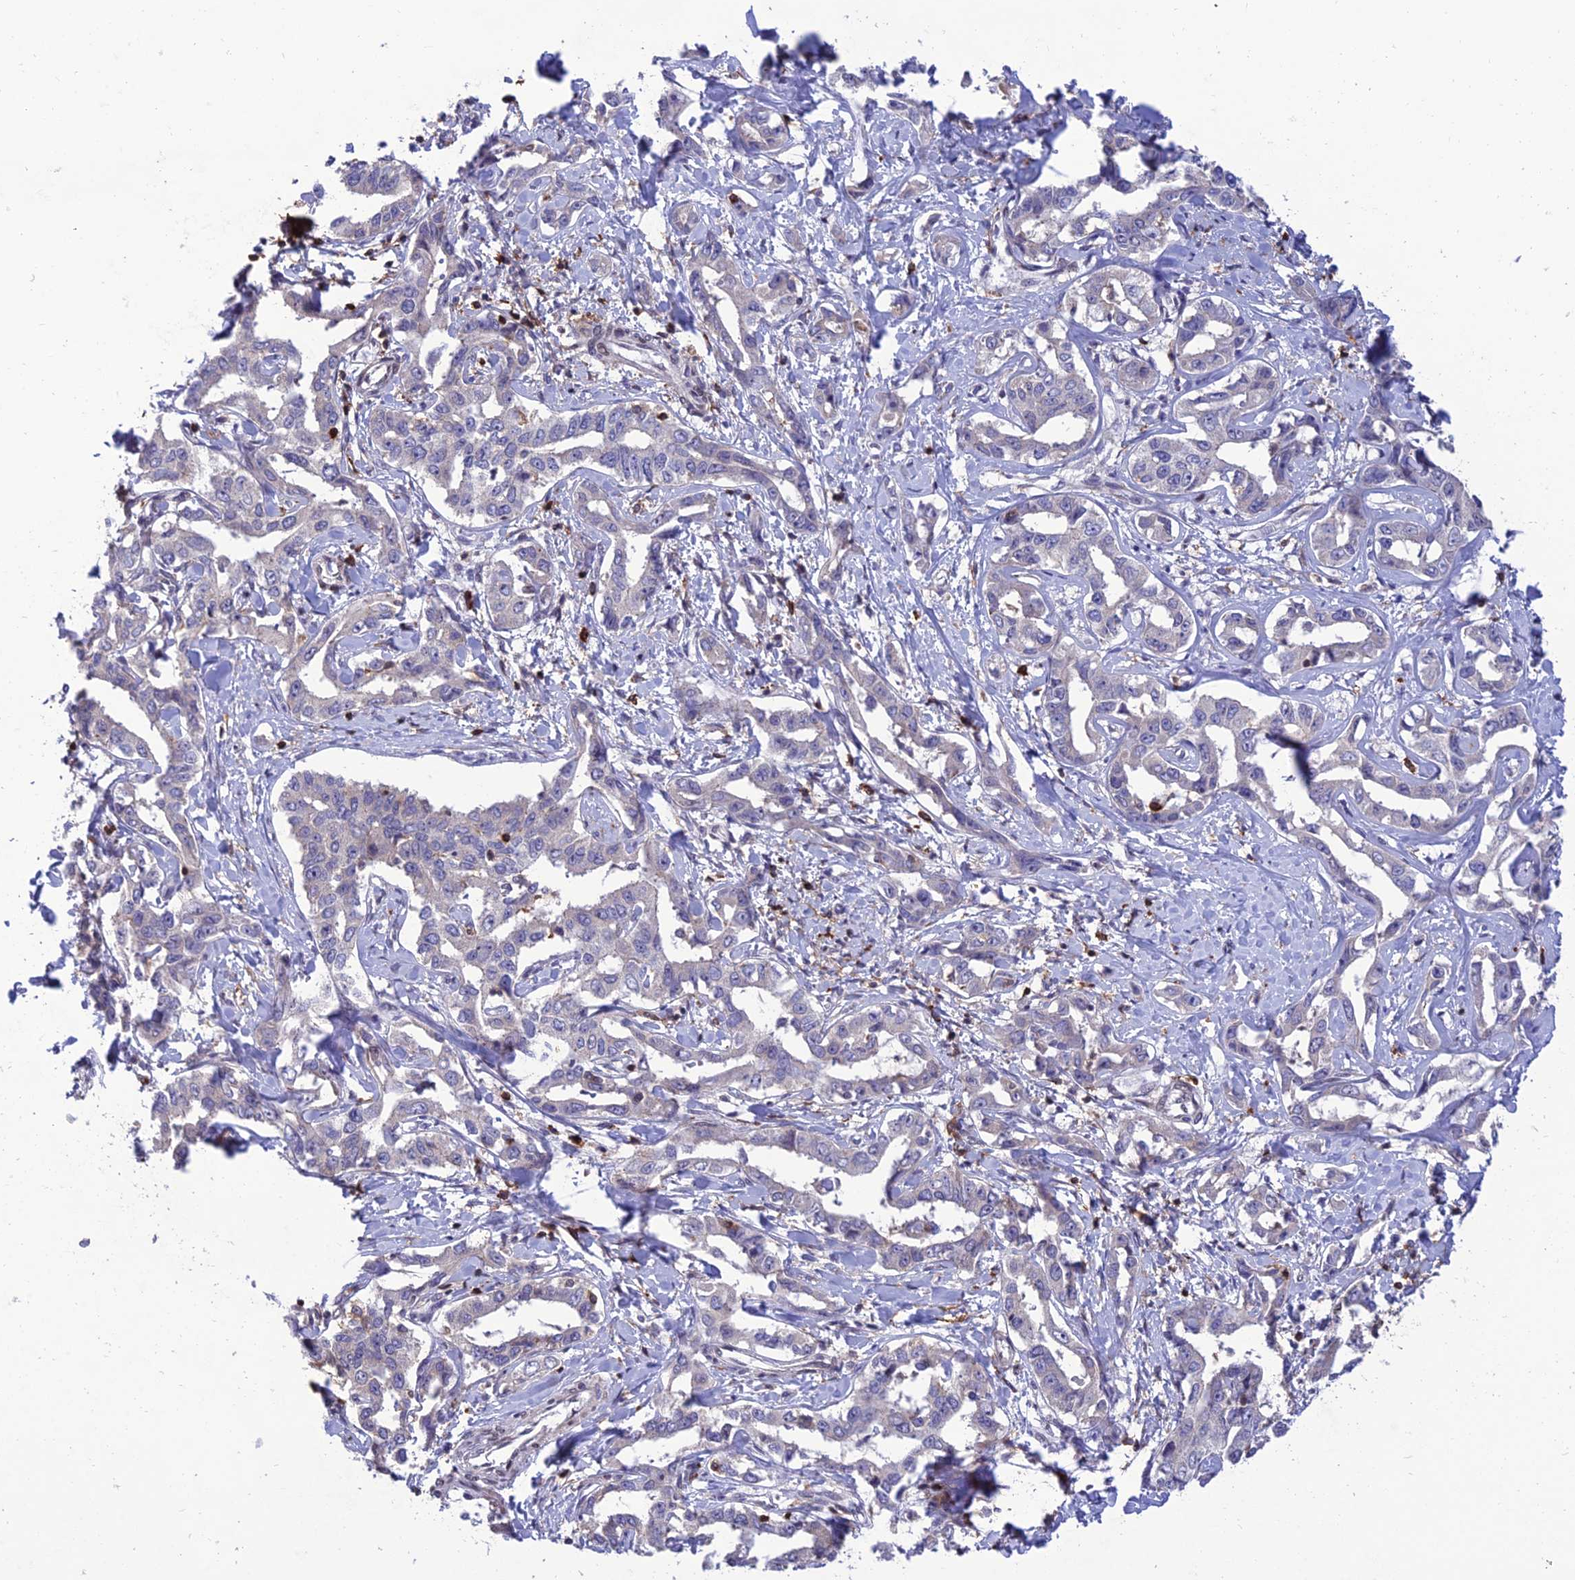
{"staining": {"intensity": "negative", "quantity": "none", "location": "none"}, "tissue": "liver cancer", "cell_type": "Tumor cells", "image_type": "cancer", "snomed": [{"axis": "morphology", "description": "Cholangiocarcinoma"}, {"axis": "topography", "description": "Liver"}], "caption": "Immunohistochemistry photomicrograph of neoplastic tissue: cholangiocarcinoma (liver) stained with DAB (3,3'-diaminobenzidine) demonstrates no significant protein staining in tumor cells. Nuclei are stained in blue.", "gene": "FAM76A", "patient": {"sex": "male", "age": 59}}